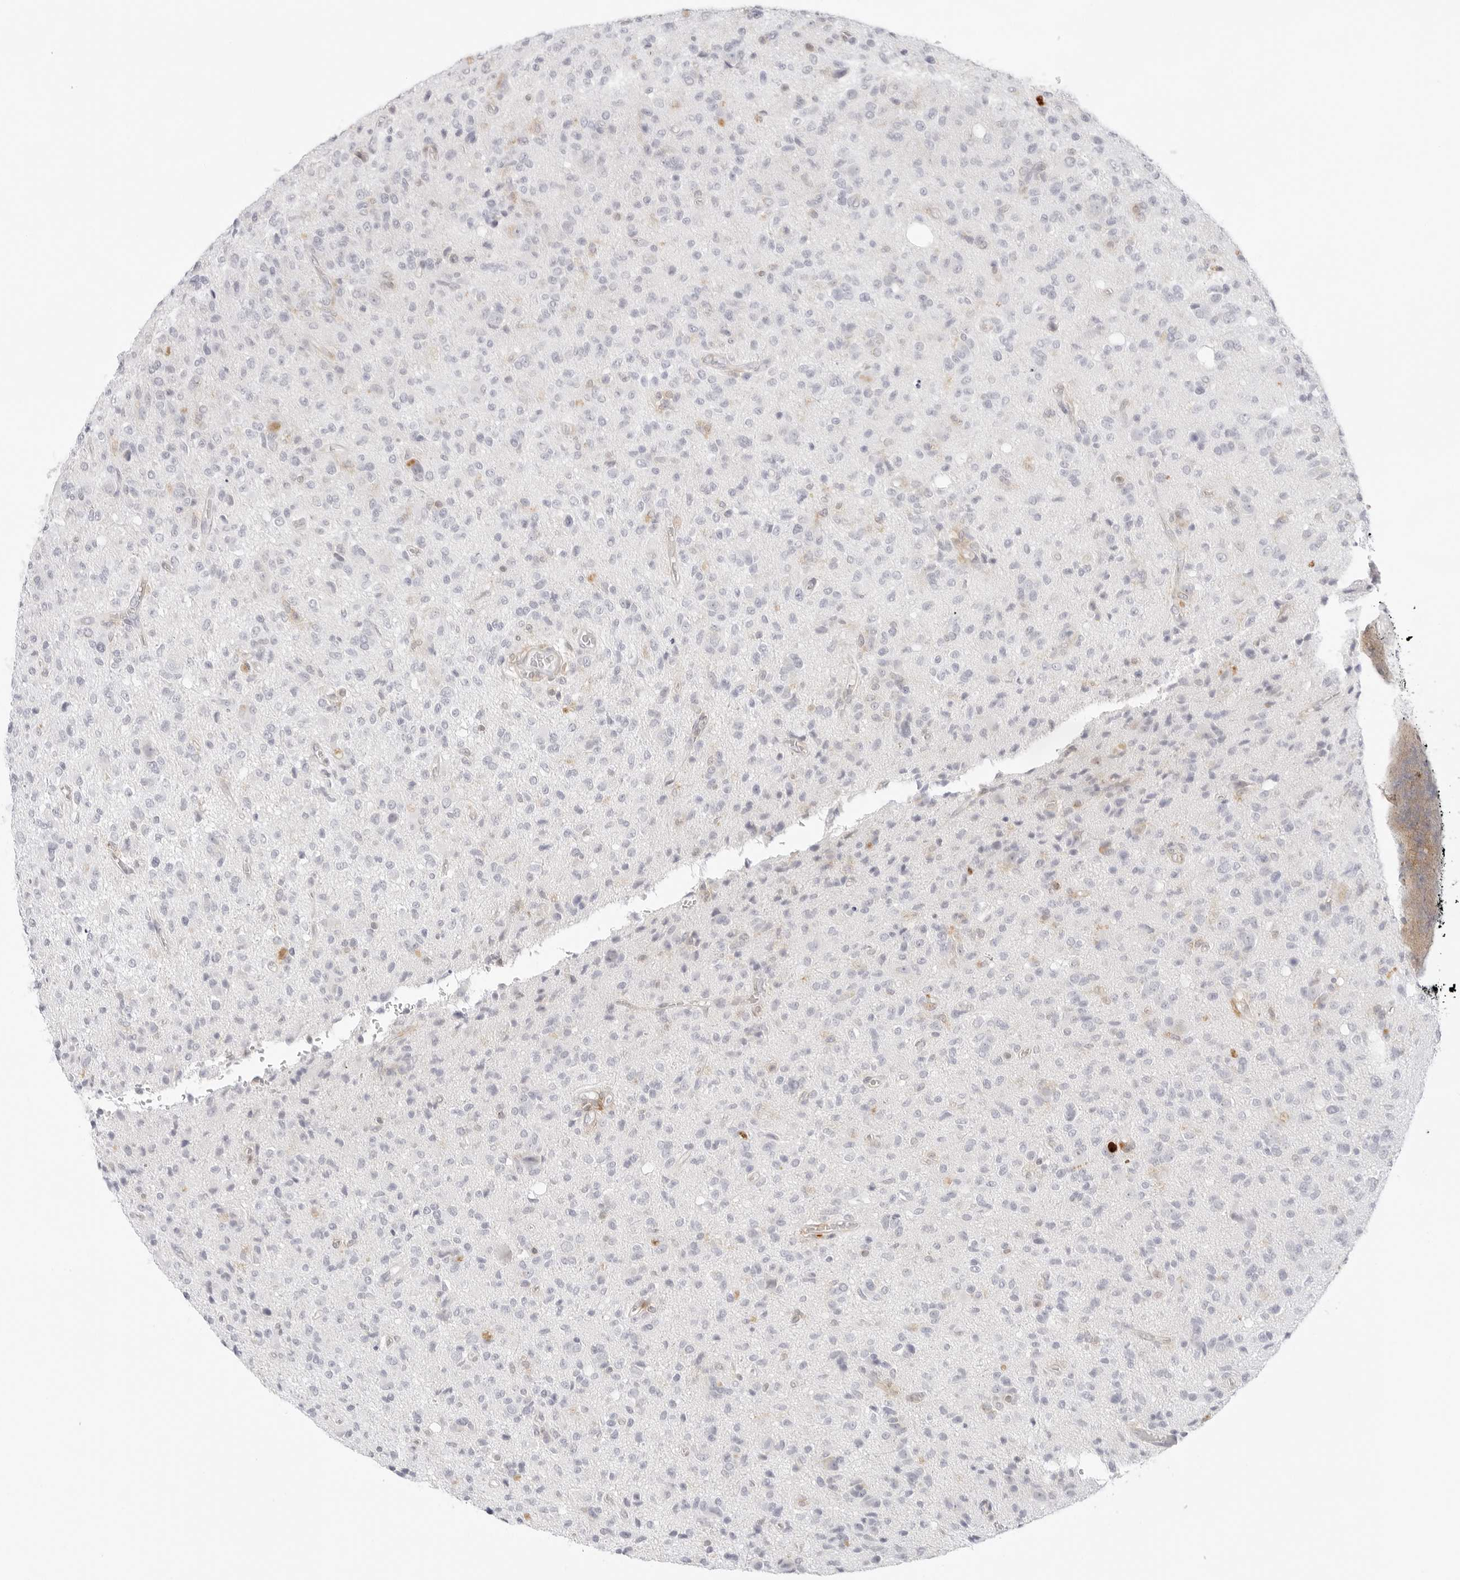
{"staining": {"intensity": "negative", "quantity": "none", "location": "none"}, "tissue": "glioma", "cell_type": "Tumor cells", "image_type": "cancer", "snomed": [{"axis": "morphology", "description": "Glioma, malignant, High grade"}, {"axis": "topography", "description": "Brain"}], "caption": "Immunohistochemistry (IHC) histopathology image of neoplastic tissue: malignant glioma (high-grade) stained with DAB (3,3'-diaminobenzidine) reveals no significant protein staining in tumor cells.", "gene": "TNFRSF14", "patient": {"sex": "female", "age": 57}}